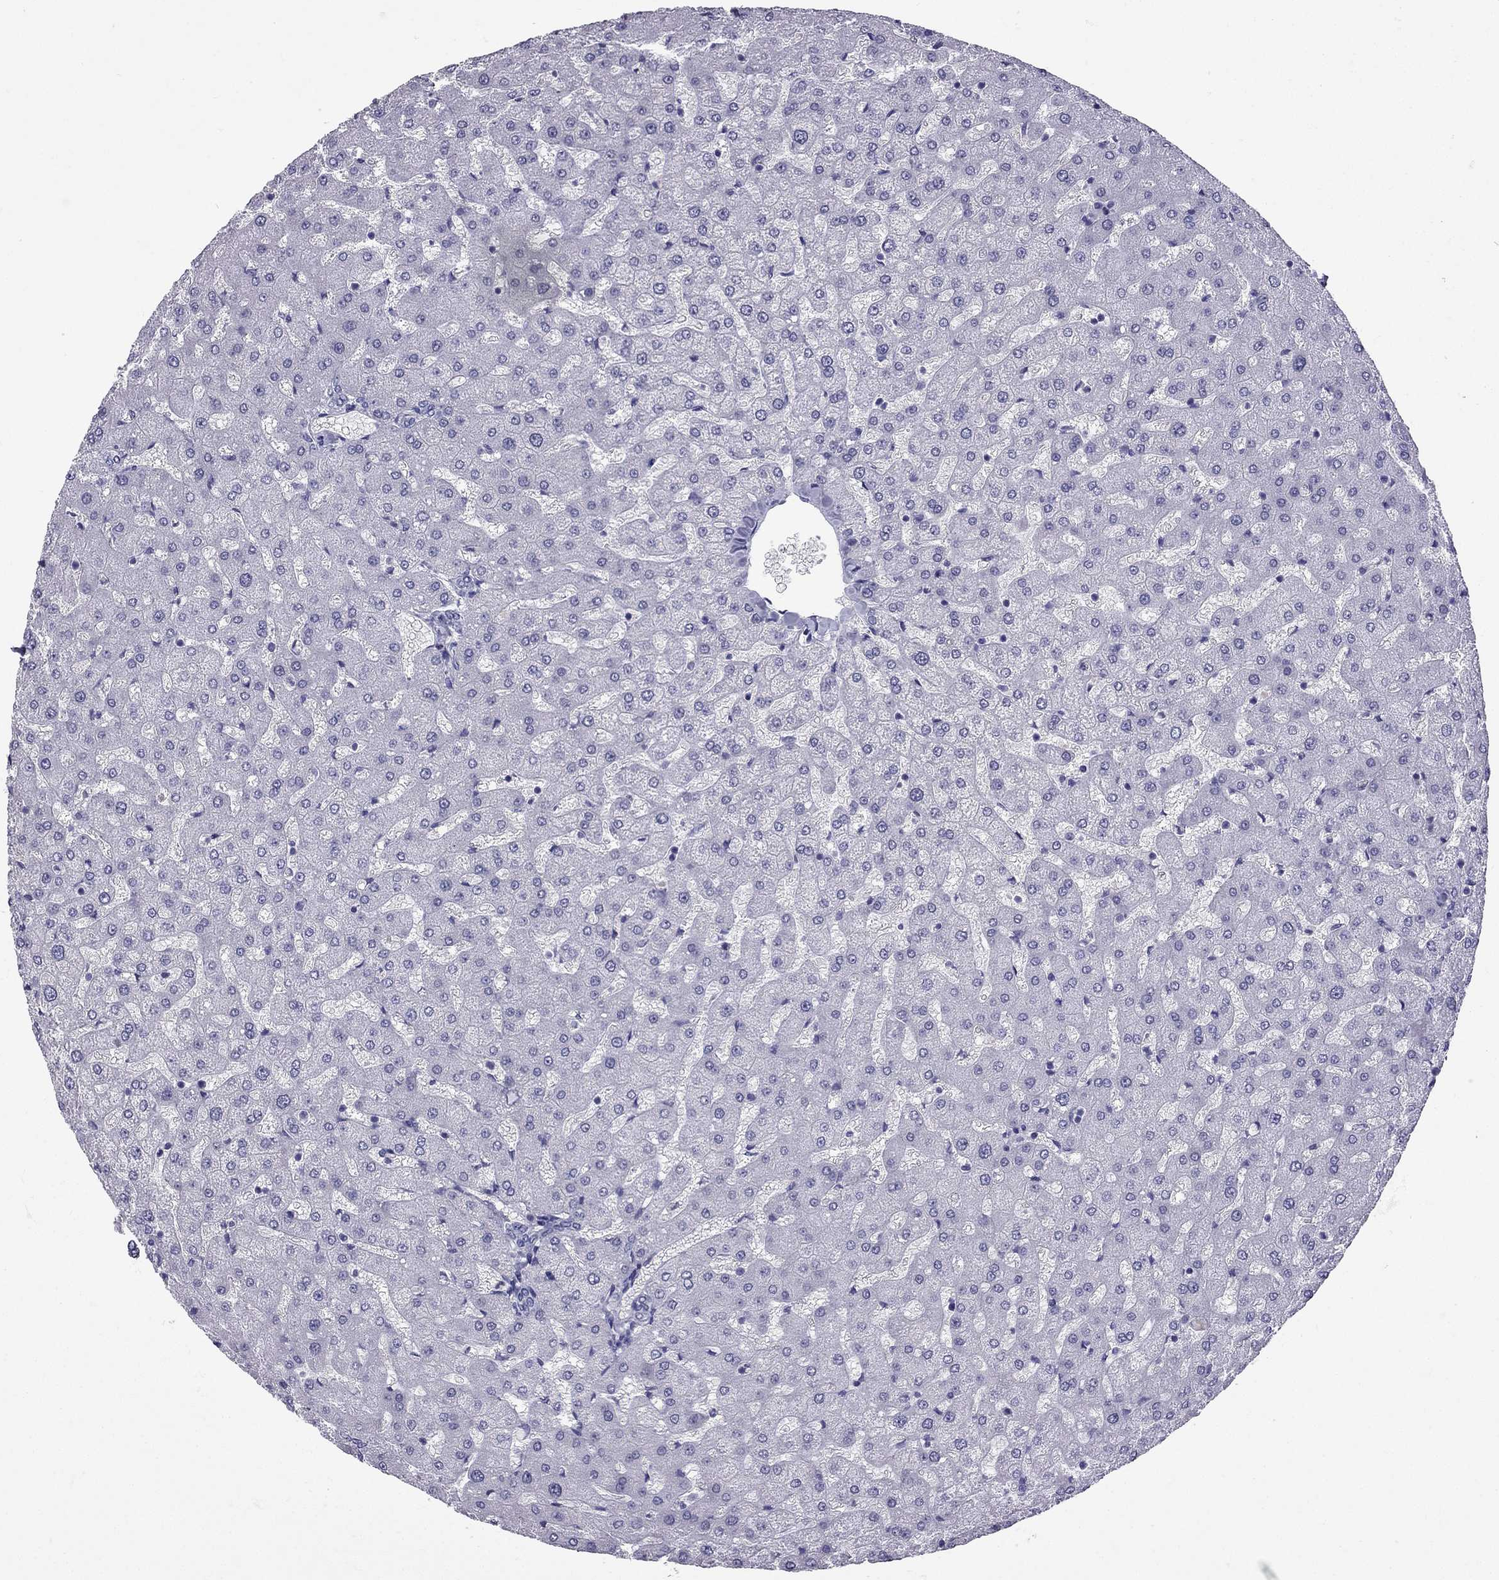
{"staining": {"intensity": "negative", "quantity": "none", "location": "none"}, "tissue": "liver", "cell_type": "Cholangiocytes", "image_type": "normal", "snomed": [{"axis": "morphology", "description": "Normal tissue, NOS"}, {"axis": "topography", "description": "Liver"}], "caption": "Cholangiocytes are negative for brown protein staining in normal liver. The staining was performed using DAB (3,3'-diaminobenzidine) to visualize the protein expression in brown, while the nuclei were stained in blue with hematoxylin (Magnification: 20x).", "gene": "GJA8", "patient": {"sex": "female", "age": 50}}